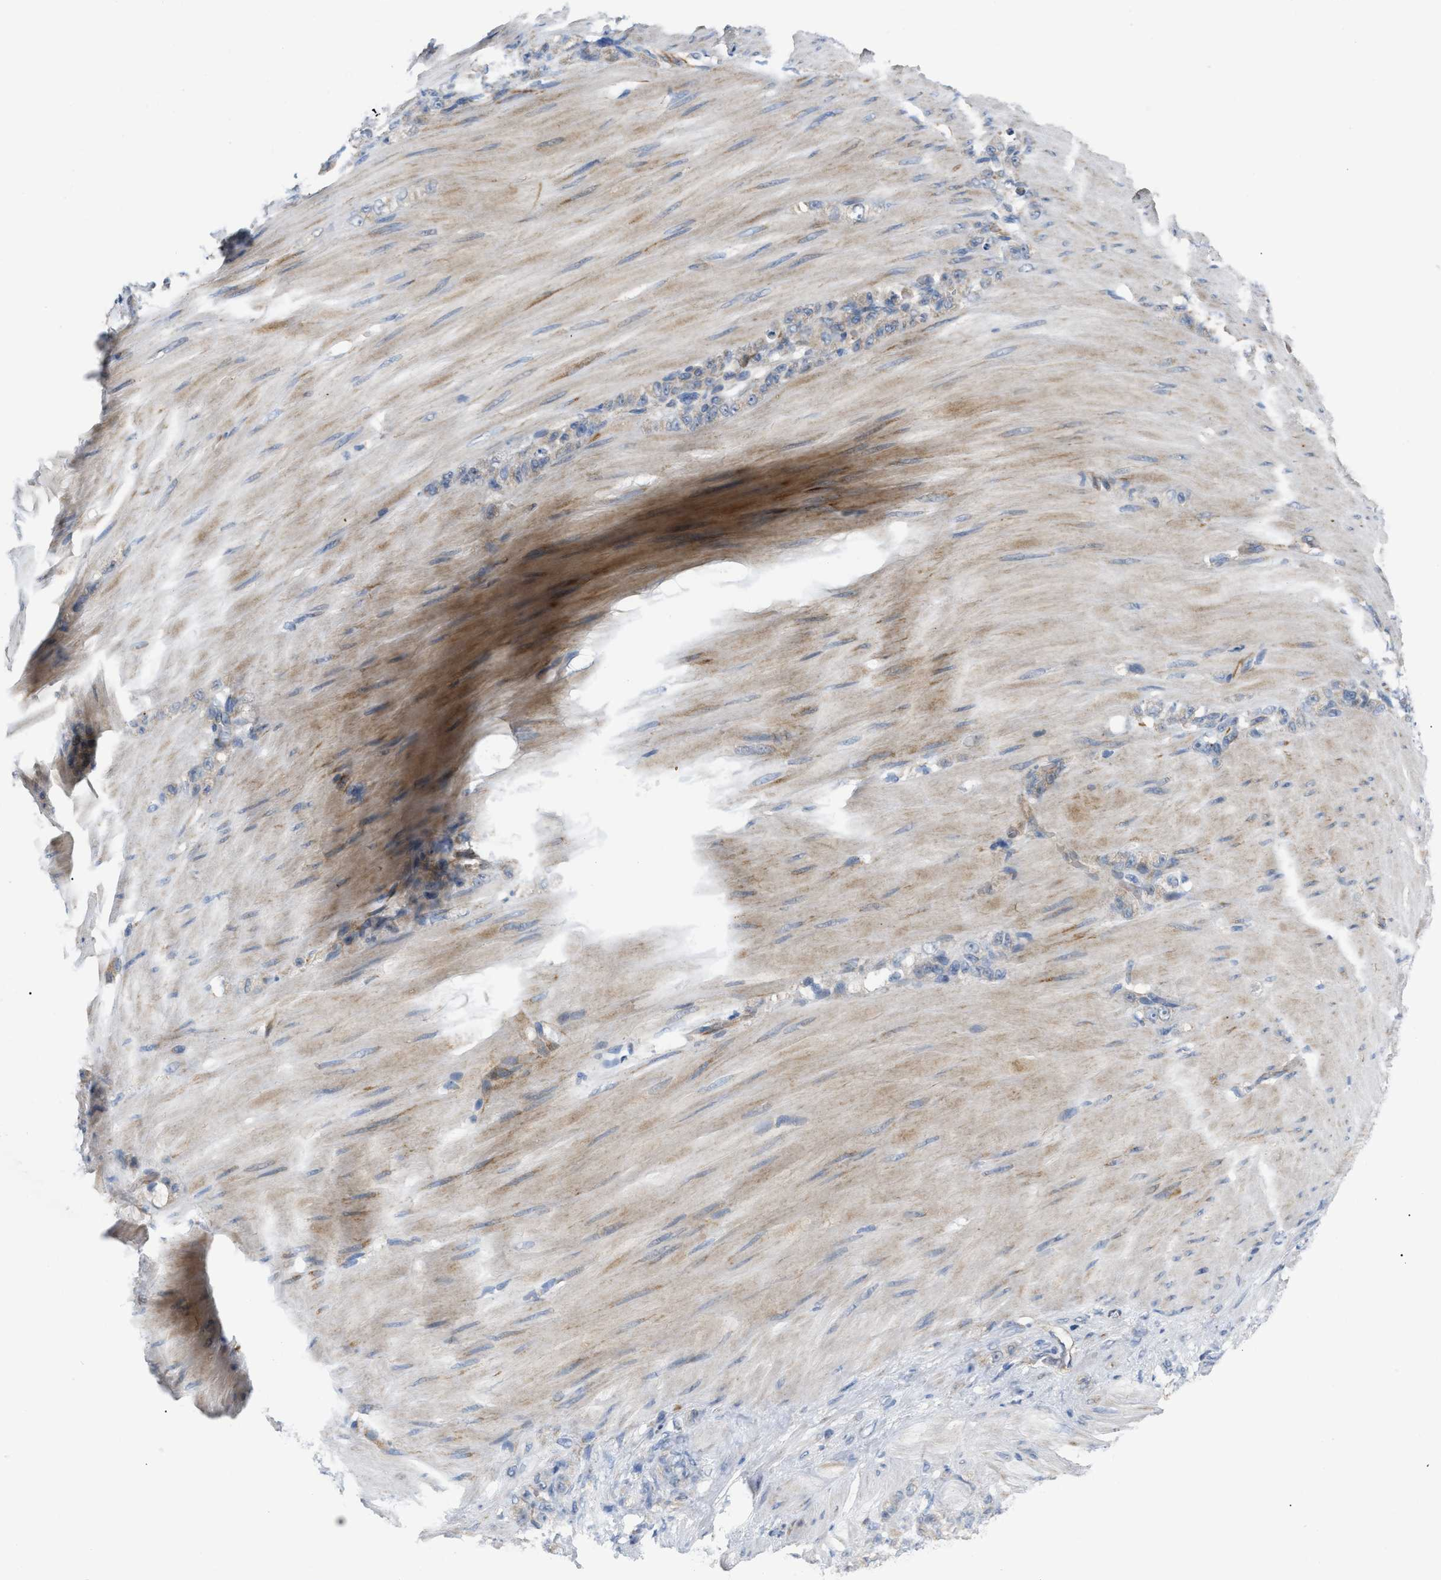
{"staining": {"intensity": "weak", "quantity": "<25%", "location": "cytoplasmic/membranous"}, "tissue": "stomach cancer", "cell_type": "Tumor cells", "image_type": "cancer", "snomed": [{"axis": "morphology", "description": "Normal tissue, NOS"}, {"axis": "morphology", "description": "Adenocarcinoma, NOS"}, {"axis": "topography", "description": "Stomach"}], "caption": "Immunohistochemical staining of human stomach adenocarcinoma reveals no significant expression in tumor cells. (DAB (3,3'-diaminobenzidine) immunohistochemistry with hematoxylin counter stain).", "gene": "DHX58", "patient": {"sex": "male", "age": 82}}